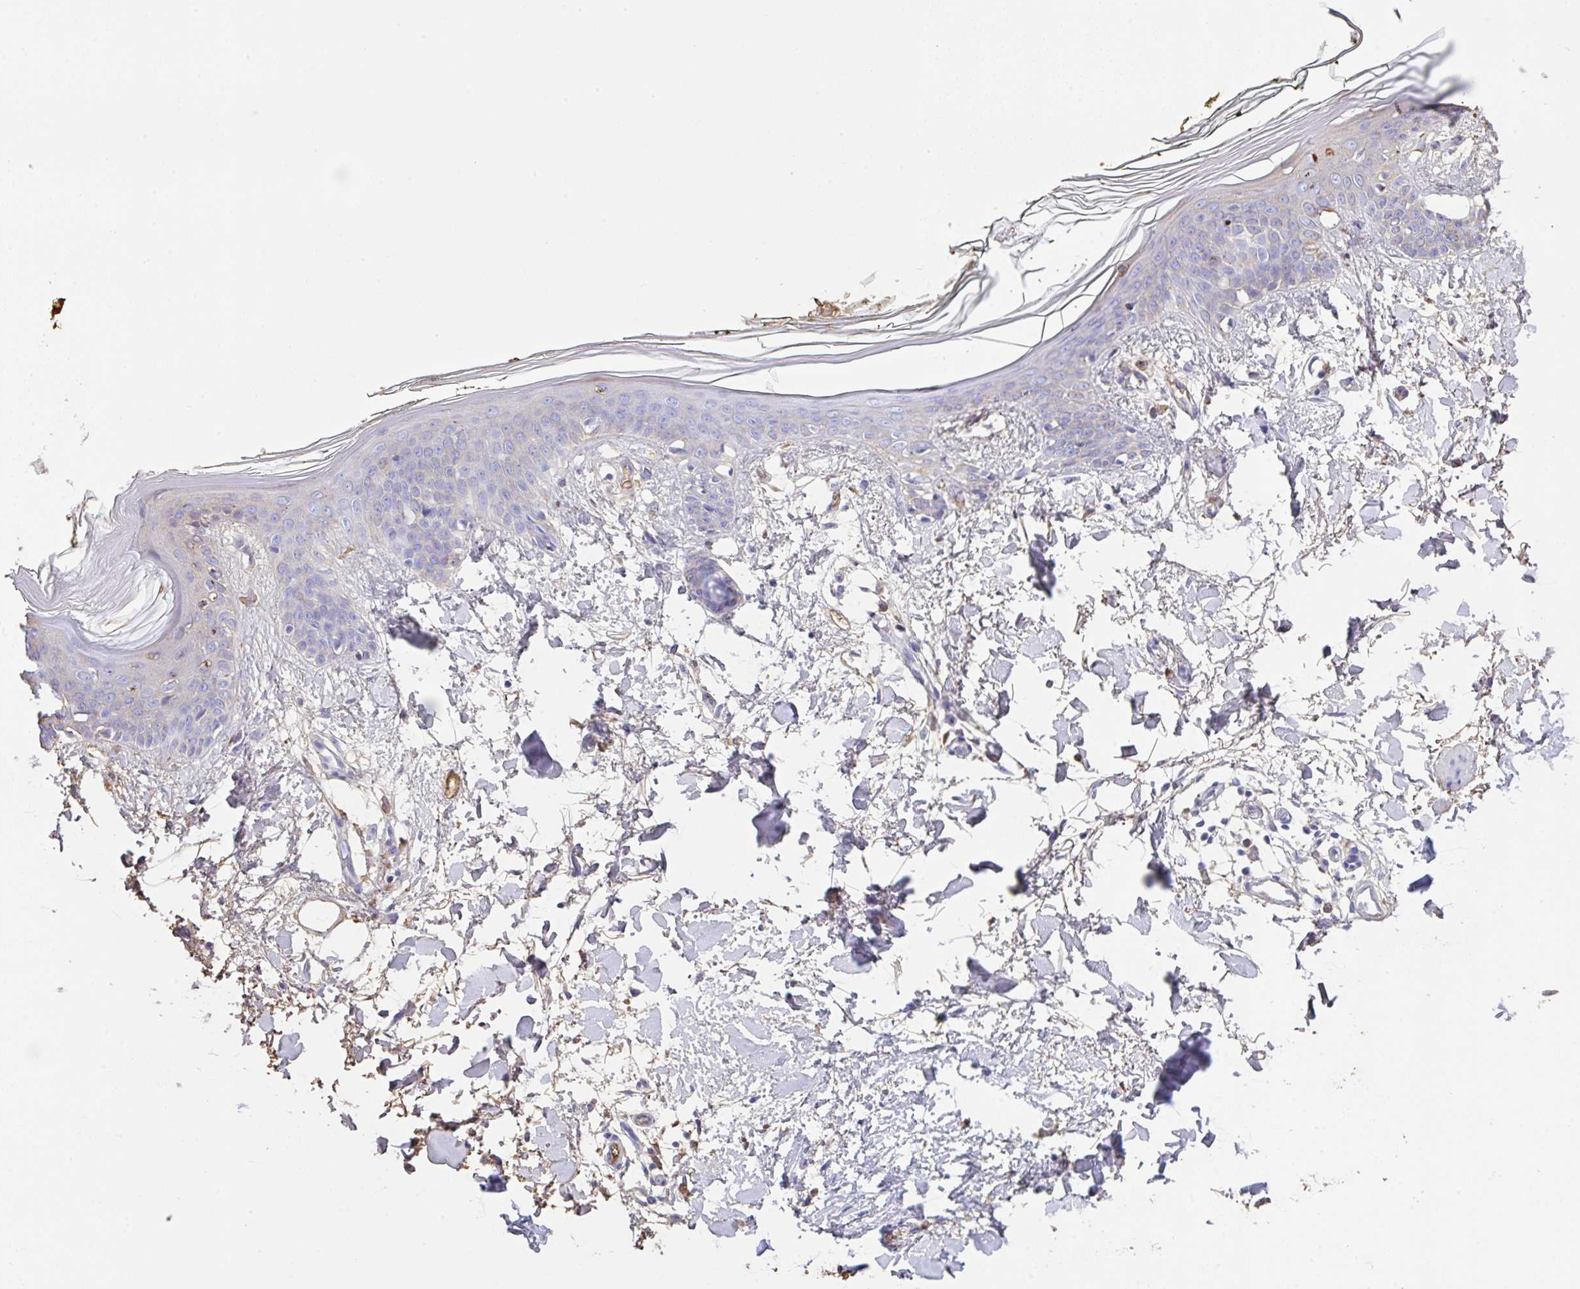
{"staining": {"intensity": "negative", "quantity": "none", "location": "none"}, "tissue": "skin", "cell_type": "Fibroblasts", "image_type": "normal", "snomed": [{"axis": "morphology", "description": "Normal tissue, NOS"}, {"axis": "topography", "description": "Skin"}], "caption": "Immunohistochemistry (IHC) image of benign skin: human skin stained with DAB exhibits no significant protein expression in fibroblasts.", "gene": "HOXC12", "patient": {"sex": "female", "age": 34}}